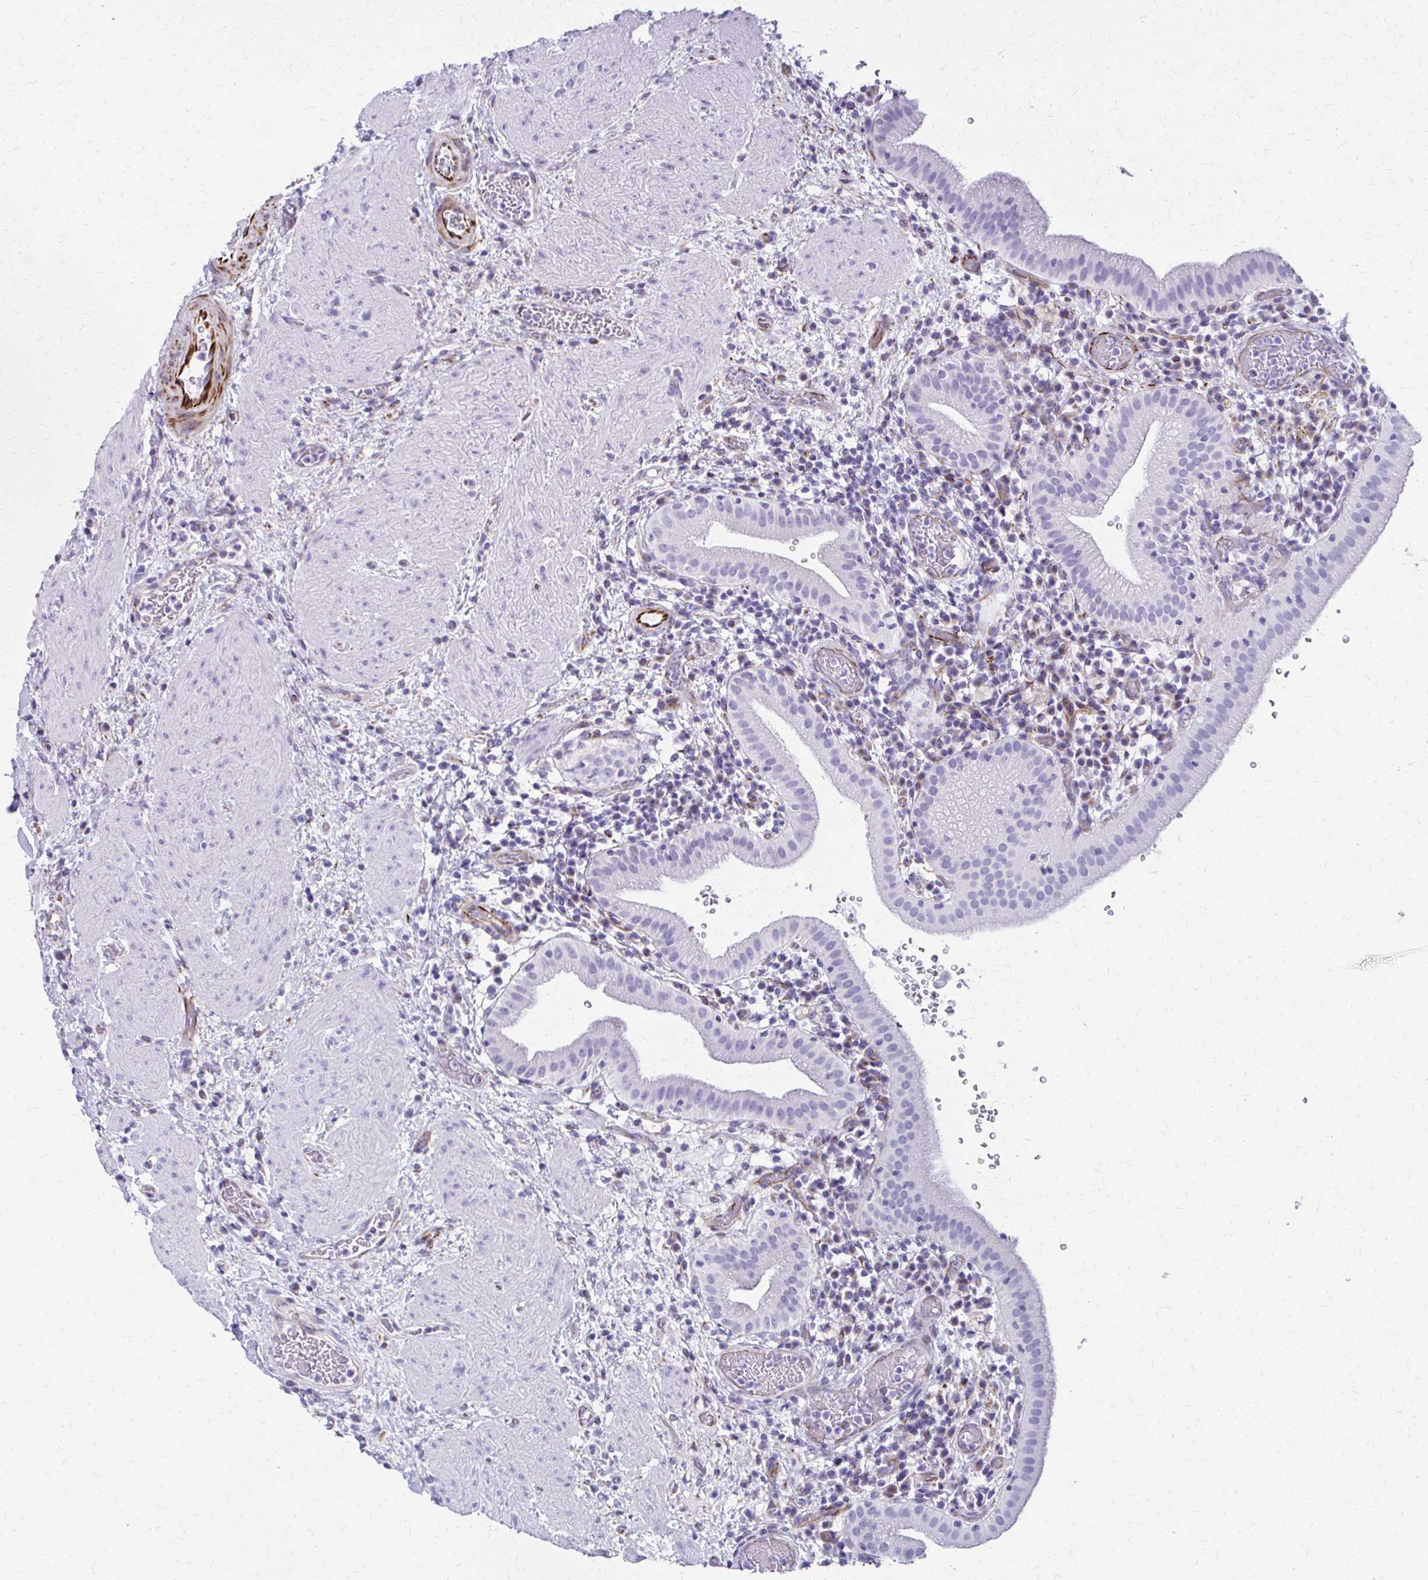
{"staining": {"intensity": "negative", "quantity": "none", "location": "none"}, "tissue": "gallbladder", "cell_type": "Glandular cells", "image_type": "normal", "snomed": [{"axis": "morphology", "description": "Normal tissue, NOS"}, {"axis": "topography", "description": "Gallbladder"}], "caption": "Immunohistochemical staining of benign human gallbladder shows no significant expression in glandular cells.", "gene": "TRIM6", "patient": {"sex": "male", "age": 26}}